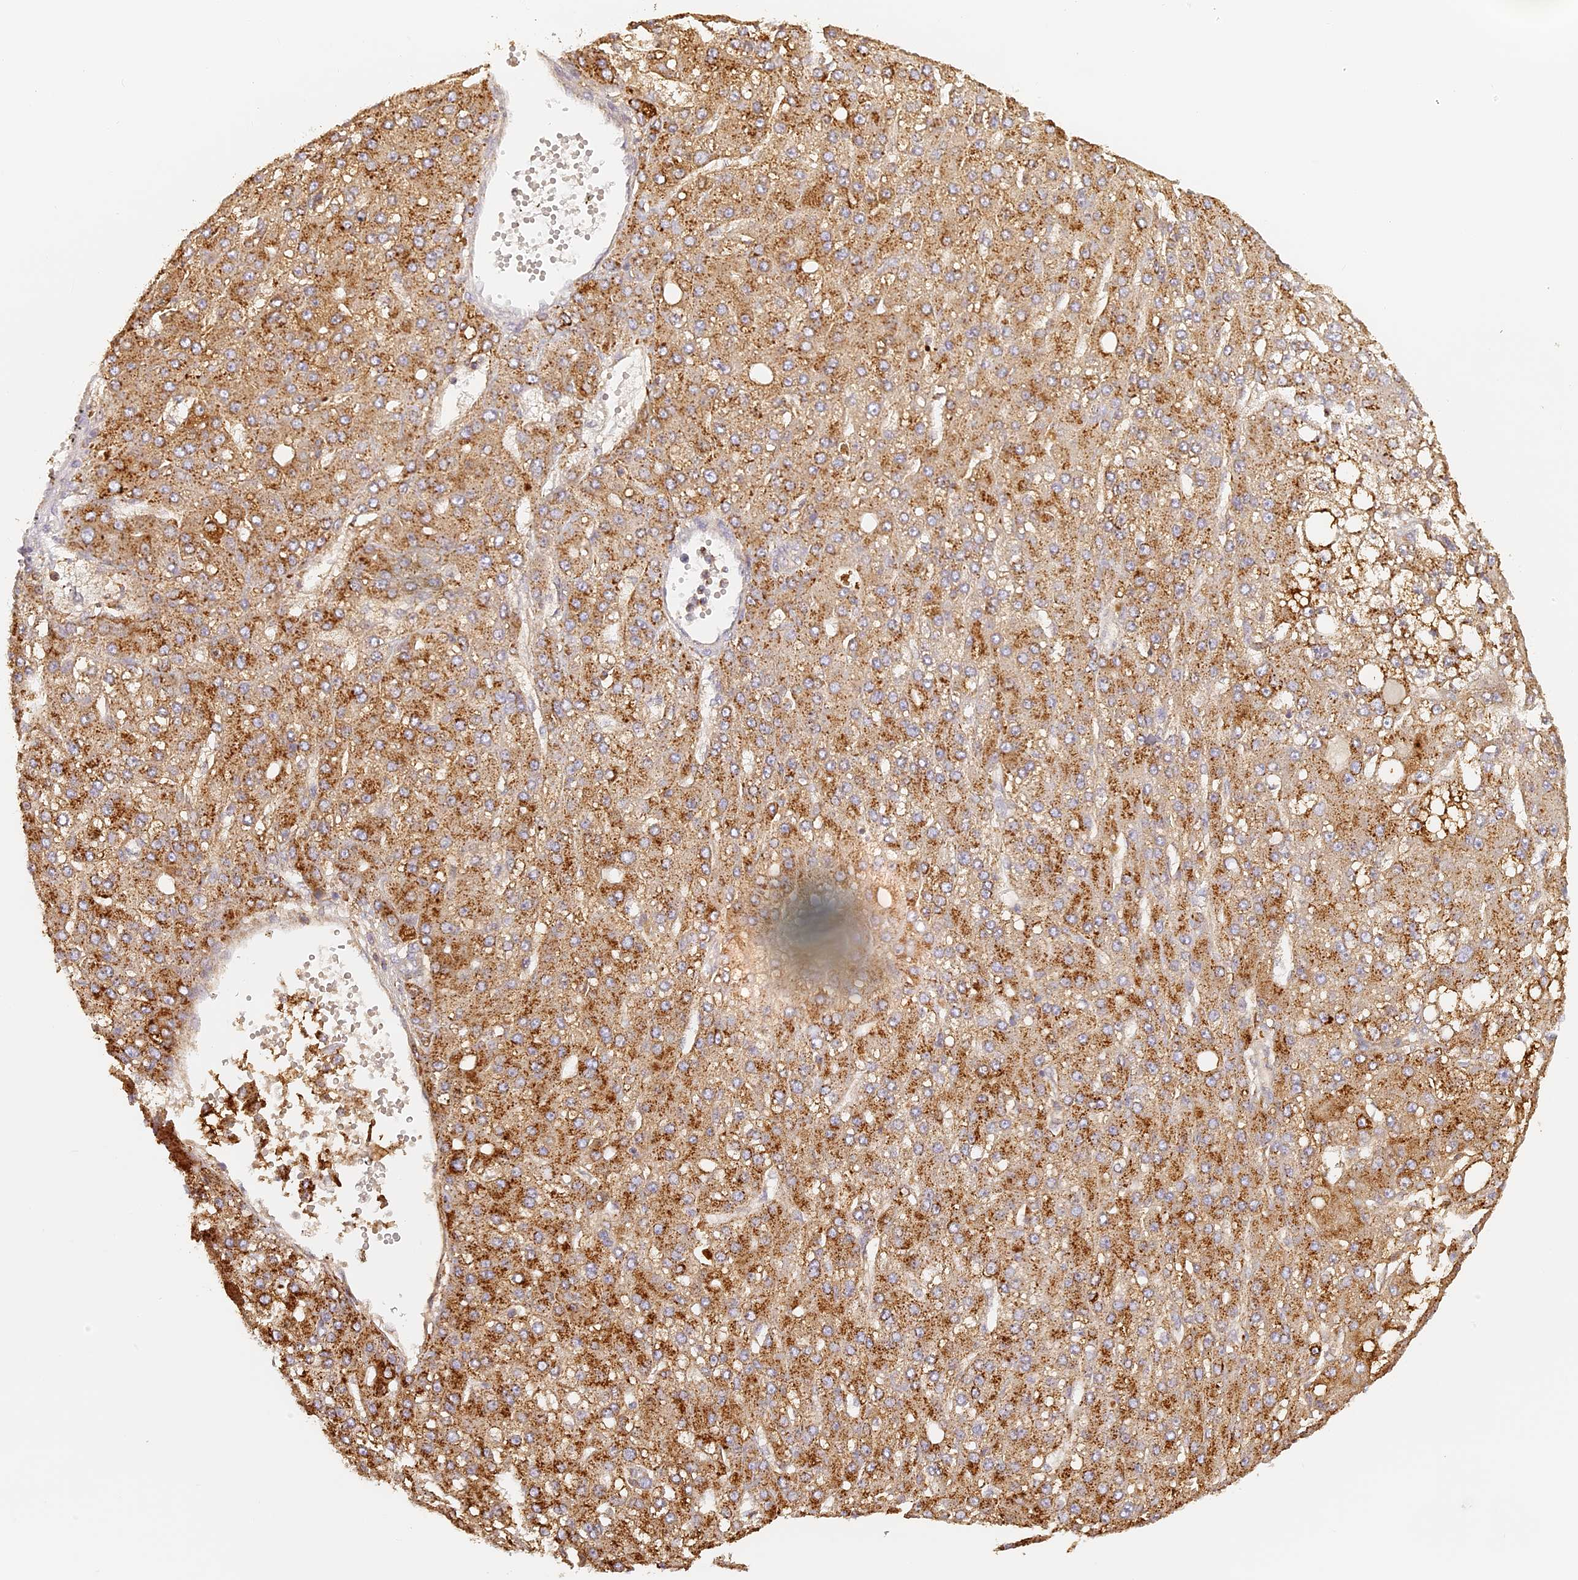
{"staining": {"intensity": "moderate", "quantity": ">75%", "location": "cytoplasmic/membranous"}, "tissue": "liver cancer", "cell_type": "Tumor cells", "image_type": "cancer", "snomed": [{"axis": "morphology", "description": "Carcinoma, Hepatocellular, NOS"}, {"axis": "topography", "description": "Liver"}], "caption": "Immunohistochemistry (IHC) micrograph of neoplastic tissue: liver cancer (hepatocellular carcinoma) stained using immunohistochemistry (IHC) shows medium levels of moderate protein expression localized specifically in the cytoplasmic/membranous of tumor cells, appearing as a cytoplasmic/membranous brown color.", "gene": "LAMP2", "patient": {"sex": "male", "age": 67}}